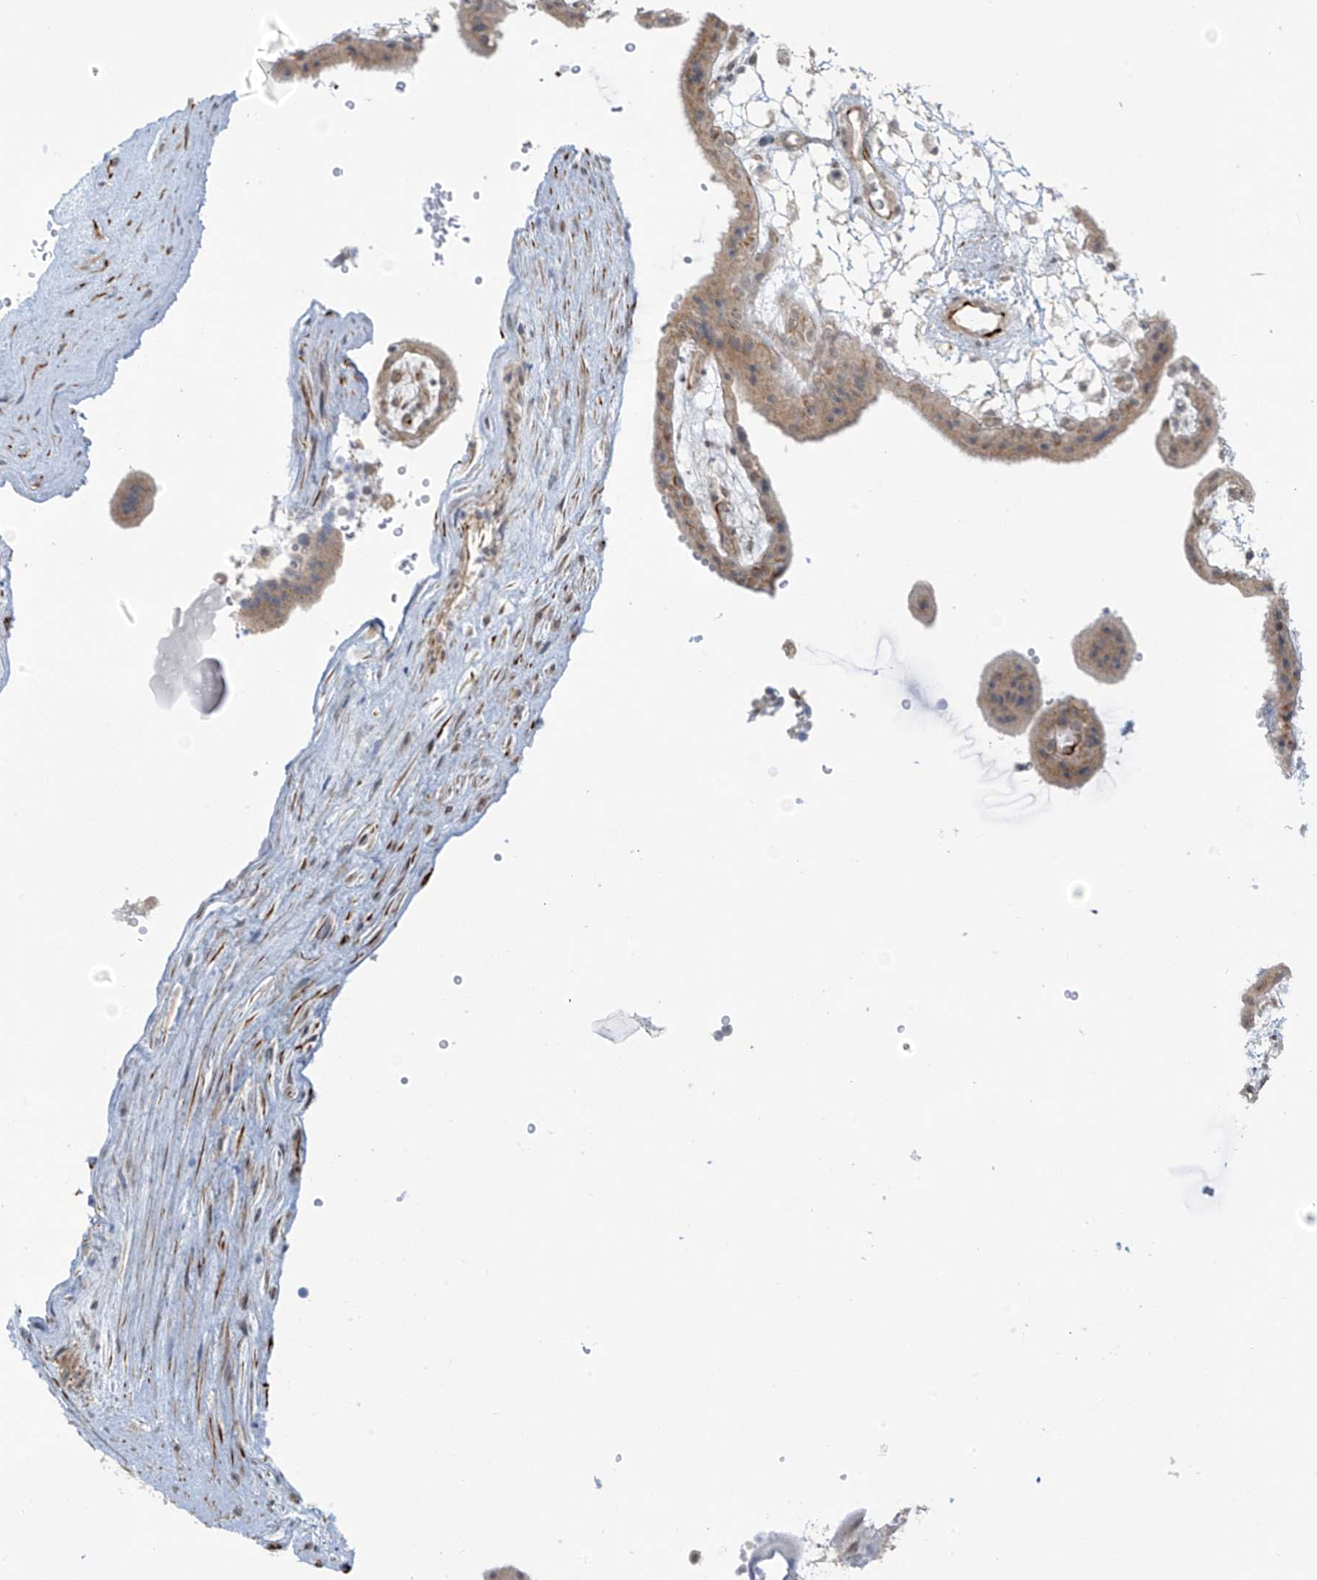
{"staining": {"intensity": "moderate", "quantity": "<25%", "location": "cytoplasmic/membranous"}, "tissue": "placenta", "cell_type": "Trophoblastic cells", "image_type": "normal", "snomed": [{"axis": "morphology", "description": "Normal tissue, NOS"}, {"axis": "topography", "description": "Placenta"}], "caption": "A brown stain highlights moderate cytoplasmic/membranous positivity of a protein in trophoblastic cells of unremarkable human placenta.", "gene": "HS6ST2", "patient": {"sex": "female", "age": 18}}